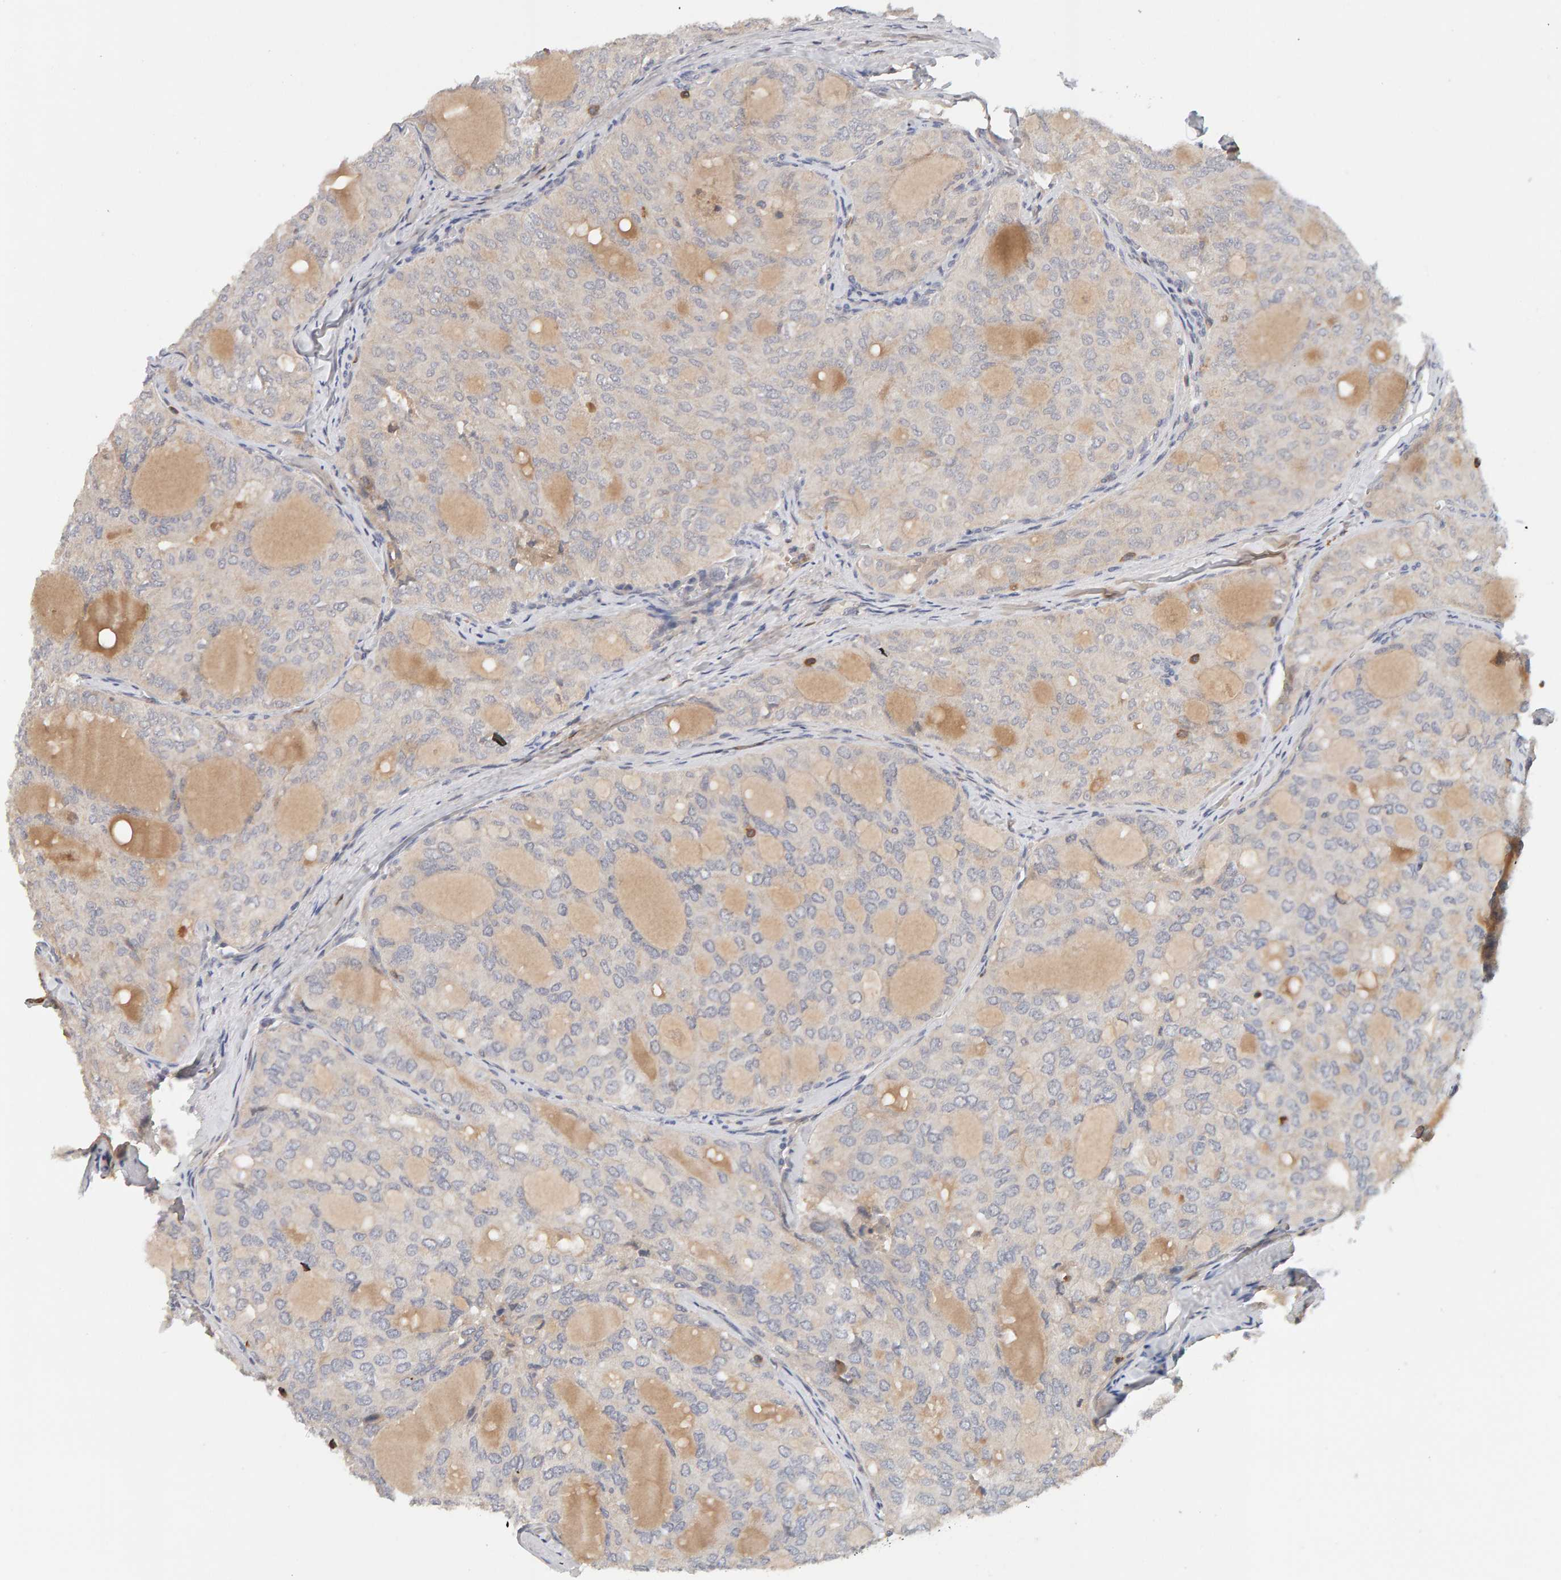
{"staining": {"intensity": "weak", "quantity": "<25%", "location": "cytoplasmic/membranous"}, "tissue": "thyroid cancer", "cell_type": "Tumor cells", "image_type": "cancer", "snomed": [{"axis": "morphology", "description": "Follicular adenoma carcinoma, NOS"}, {"axis": "topography", "description": "Thyroid gland"}], "caption": "An immunohistochemistry (IHC) micrograph of follicular adenoma carcinoma (thyroid) is shown. There is no staining in tumor cells of follicular adenoma carcinoma (thyroid).", "gene": "NUDCD1", "patient": {"sex": "male", "age": 75}}